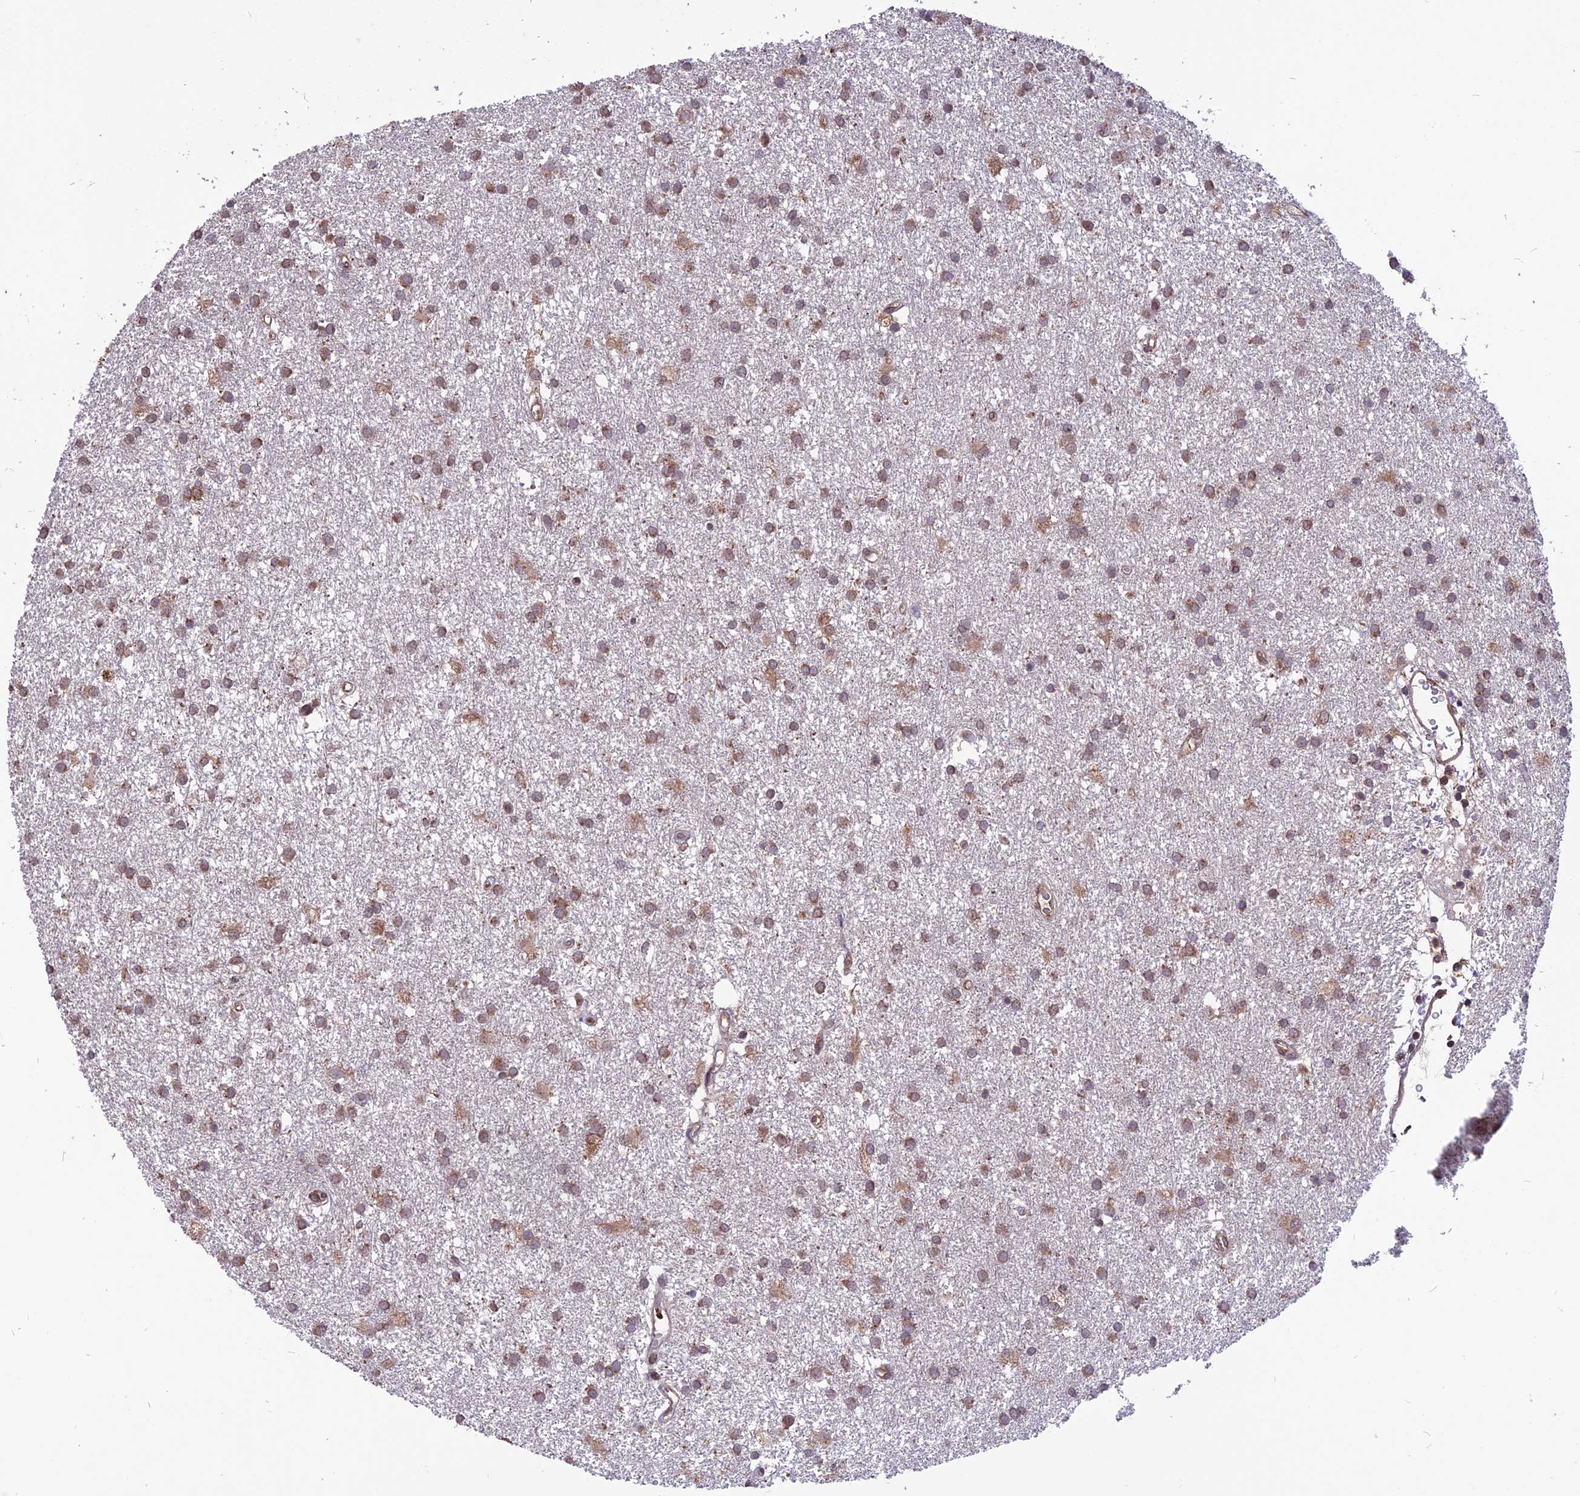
{"staining": {"intensity": "weak", "quantity": "25%-75%", "location": "nuclear"}, "tissue": "glioma", "cell_type": "Tumor cells", "image_type": "cancer", "snomed": [{"axis": "morphology", "description": "Glioma, malignant, High grade"}, {"axis": "topography", "description": "Brain"}], "caption": "Immunohistochemistry (IHC) photomicrograph of neoplastic tissue: human glioma stained using IHC shows low levels of weak protein expression localized specifically in the nuclear of tumor cells, appearing as a nuclear brown color.", "gene": "ZNF598", "patient": {"sex": "male", "age": 77}}